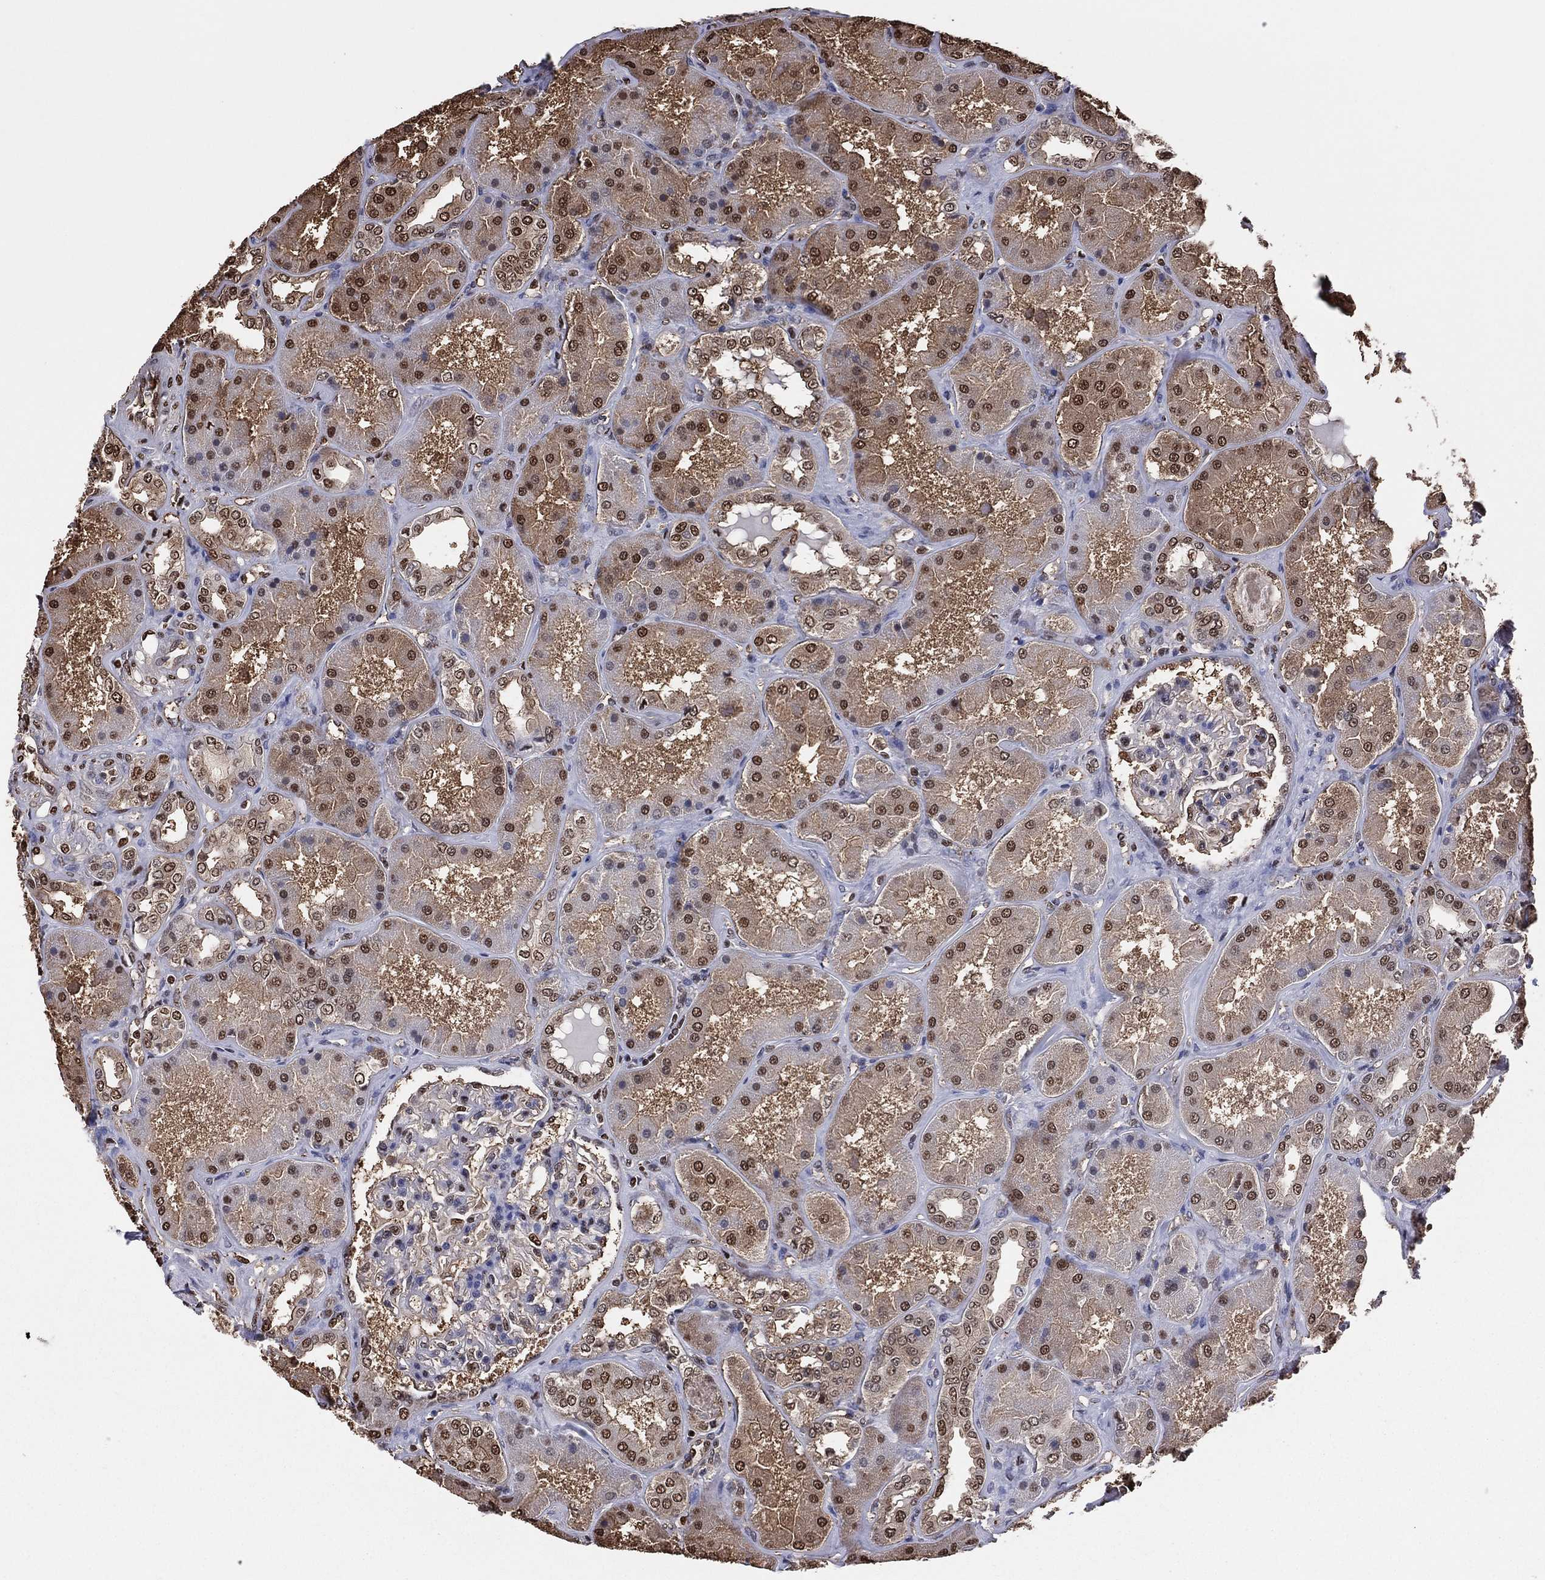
{"staining": {"intensity": "moderate", "quantity": "25%-75%", "location": "nuclear"}, "tissue": "kidney", "cell_type": "Cells in glomeruli", "image_type": "normal", "snomed": [{"axis": "morphology", "description": "Normal tissue, NOS"}, {"axis": "topography", "description": "Kidney"}], "caption": "Brown immunohistochemical staining in normal kidney displays moderate nuclear positivity in about 25%-75% of cells in glomeruli. (DAB (3,3'-diaminobenzidine) = brown stain, brightfield microscopy at high magnification).", "gene": "GAPDH", "patient": {"sex": "female", "age": 56}}